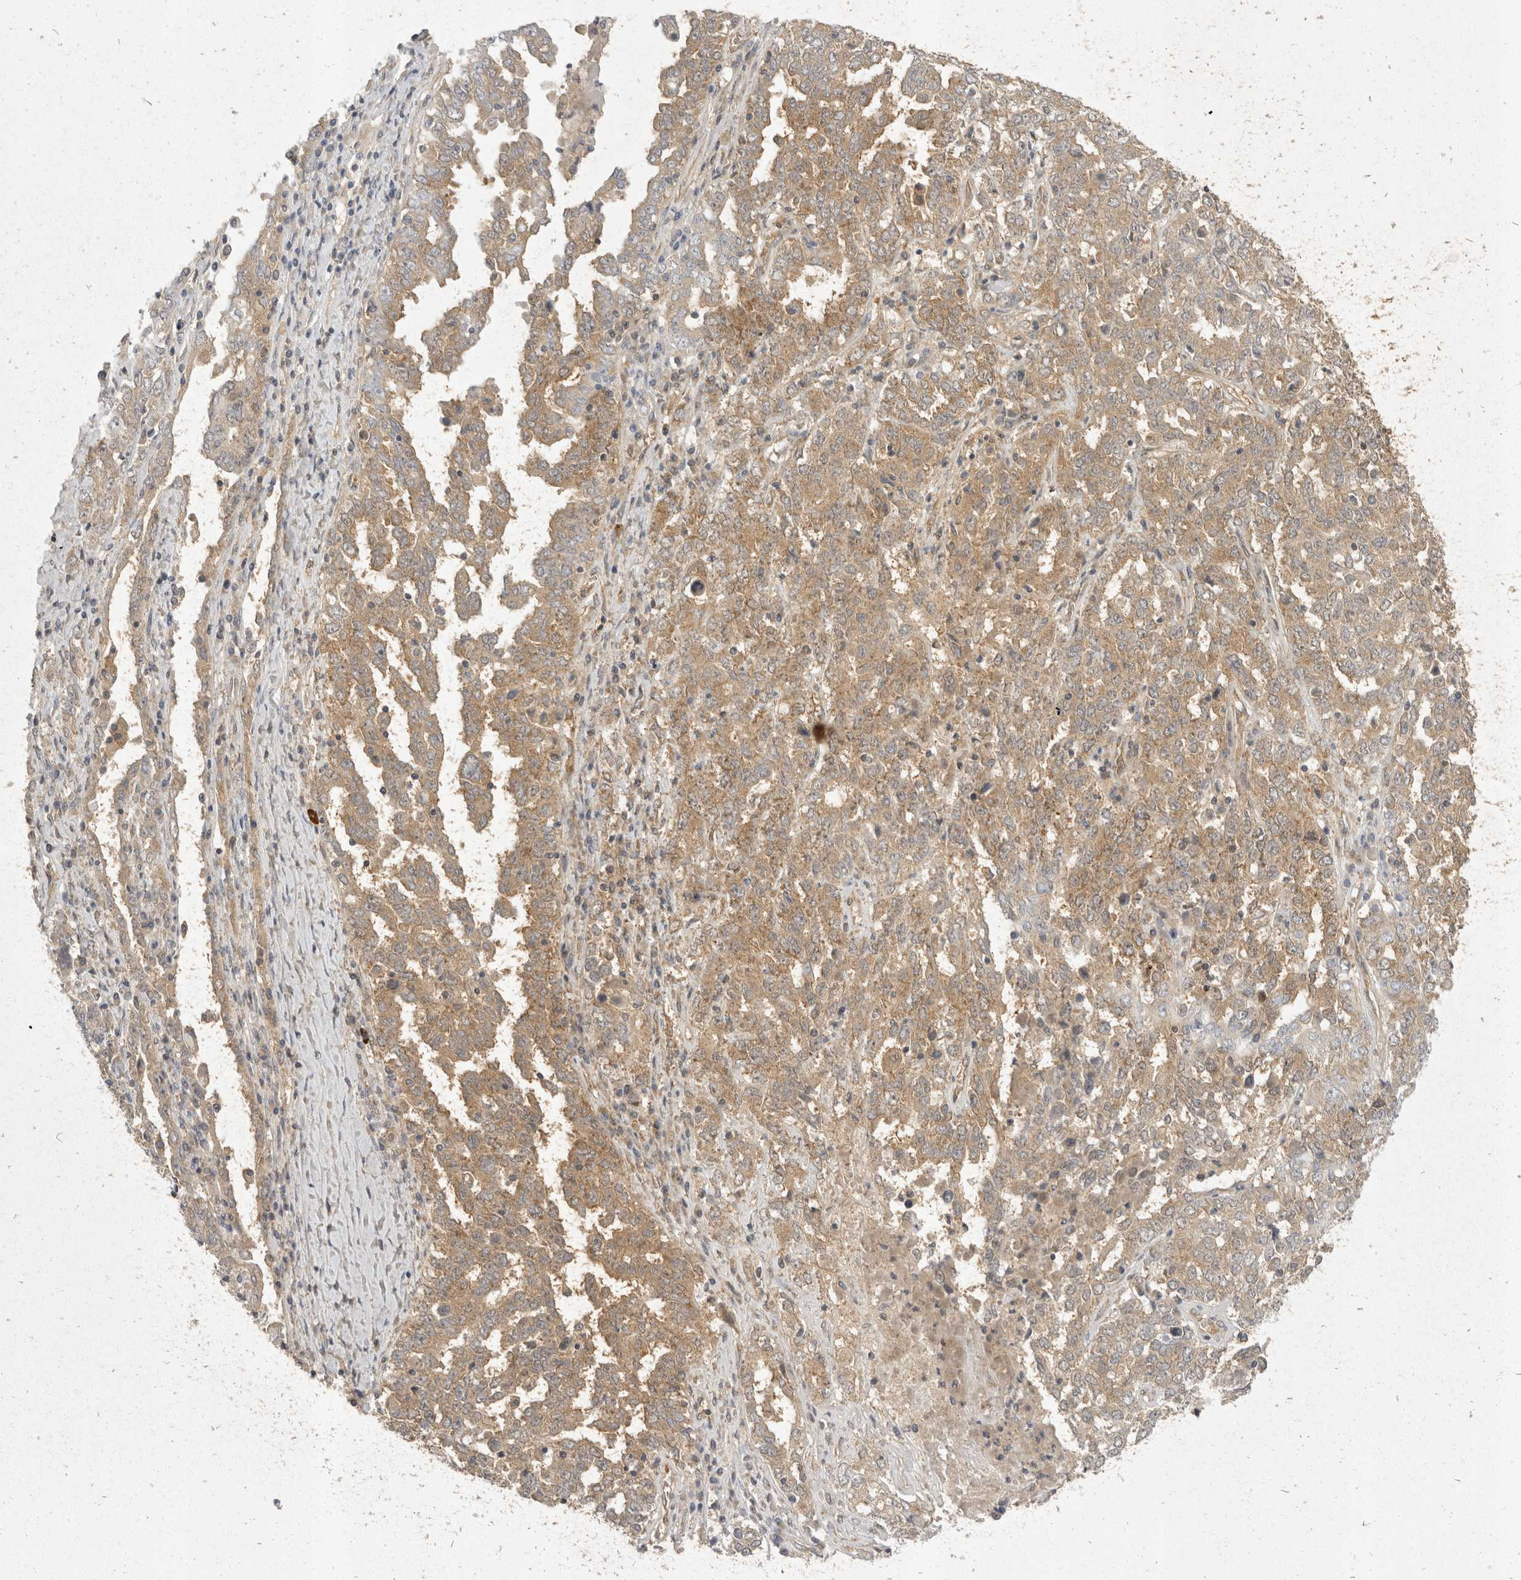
{"staining": {"intensity": "moderate", "quantity": ">75%", "location": "cytoplasmic/membranous"}, "tissue": "ovarian cancer", "cell_type": "Tumor cells", "image_type": "cancer", "snomed": [{"axis": "morphology", "description": "Carcinoma, endometroid"}, {"axis": "topography", "description": "Ovary"}], "caption": "High-magnification brightfield microscopy of ovarian cancer (endometroid carcinoma) stained with DAB (brown) and counterstained with hematoxylin (blue). tumor cells exhibit moderate cytoplasmic/membranous staining is appreciated in about>75% of cells.", "gene": "EIF4G3", "patient": {"sex": "female", "age": 62}}